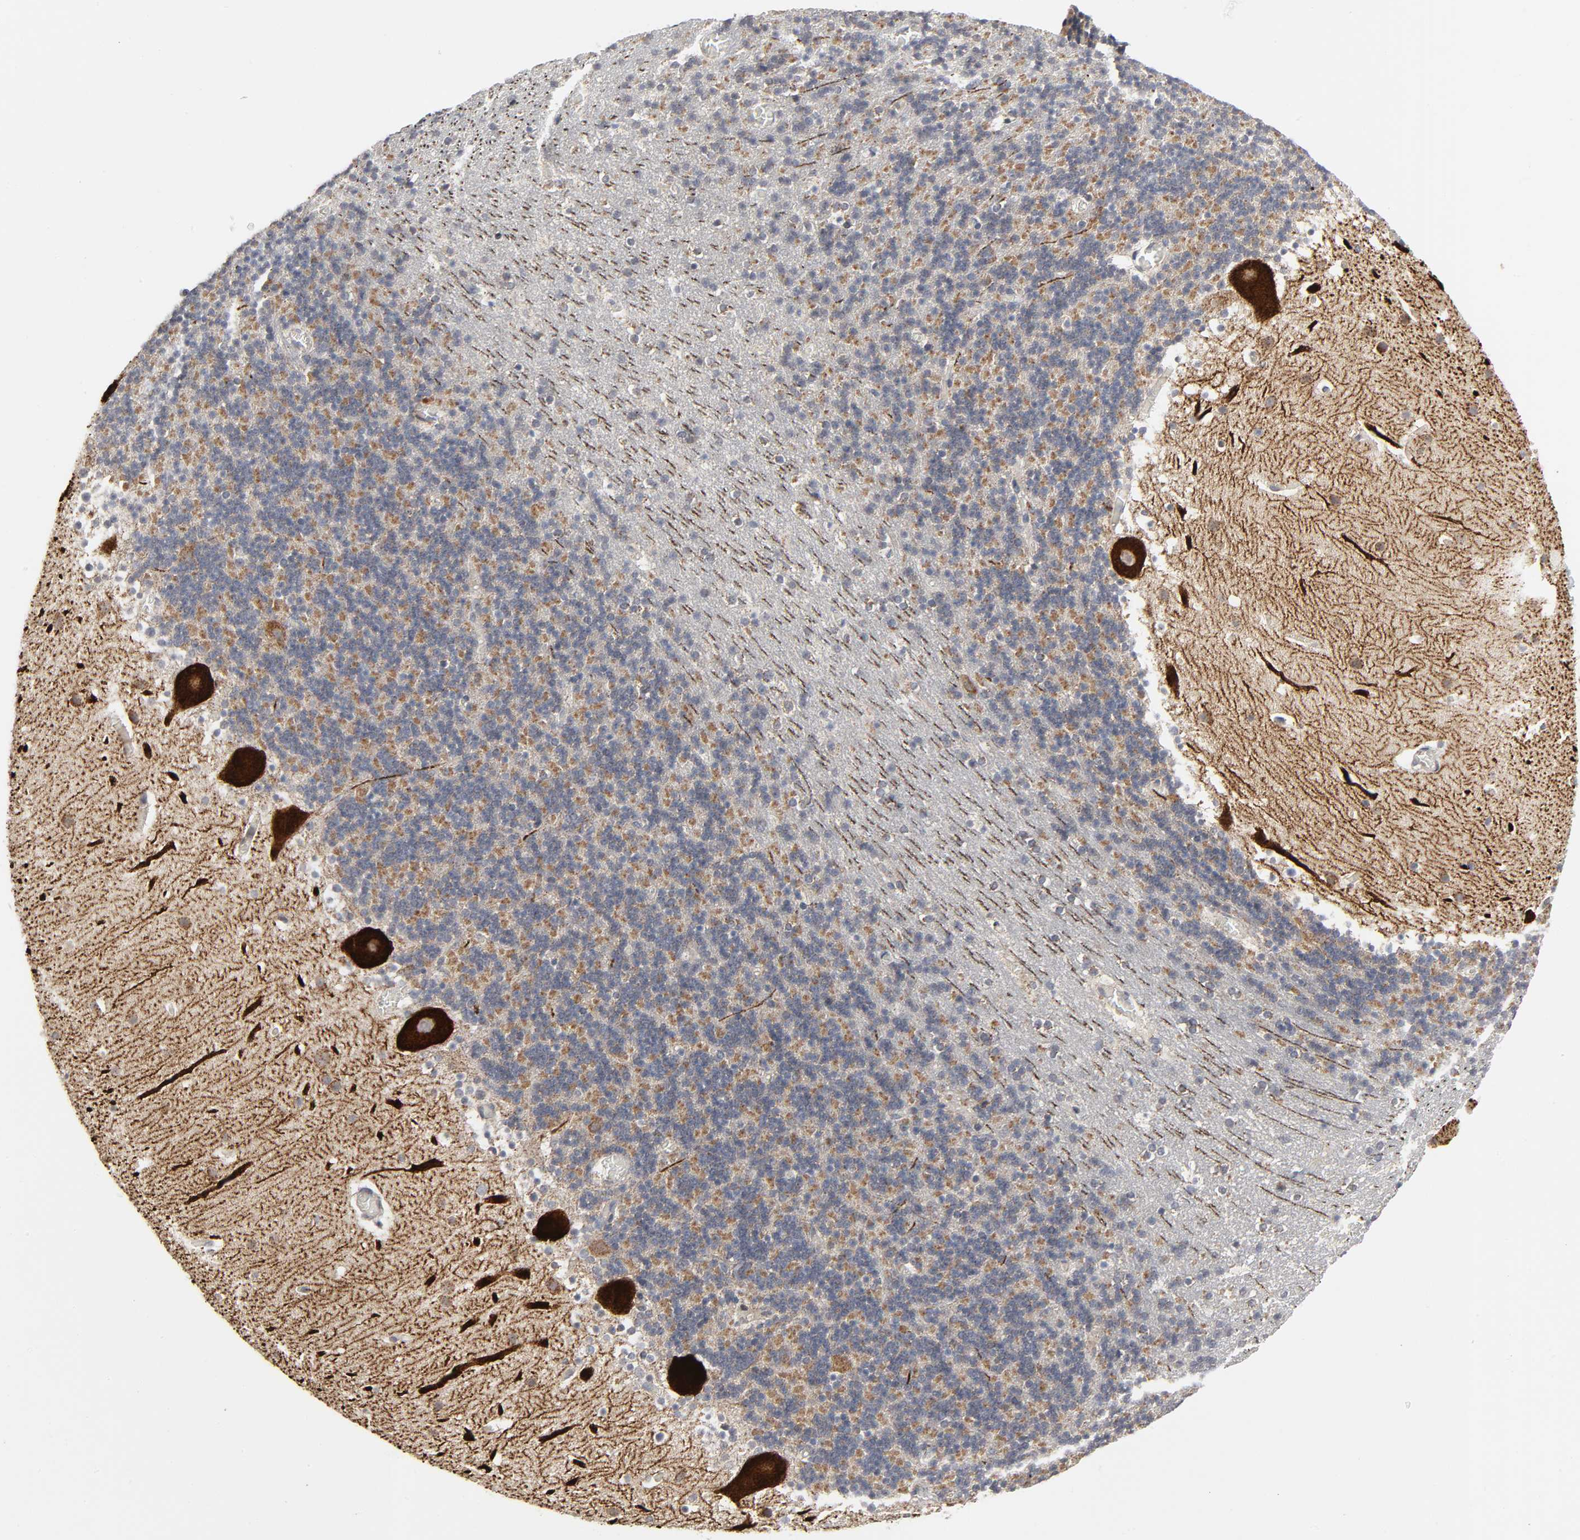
{"staining": {"intensity": "moderate", "quantity": "<25%", "location": "cytoplasmic/membranous"}, "tissue": "cerebellum", "cell_type": "Cells in granular layer", "image_type": "normal", "snomed": [{"axis": "morphology", "description": "Normal tissue, NOS"}, {"axis": "topography", "description": "Cerebellum"}], "caption": "Protein analysis of unremarkable cerebellum shows moderate cytoplasmic/membranous staining in approximately <25% of cells in granular layer. (Stains: DAB (3,3'-diaminobenzidine) in brown, nuclei in blue, Microscopy: brightfield microscopy at high magnification).", "gene": "SLC30A9", "patient": {"sex": "male", "age": 45}}